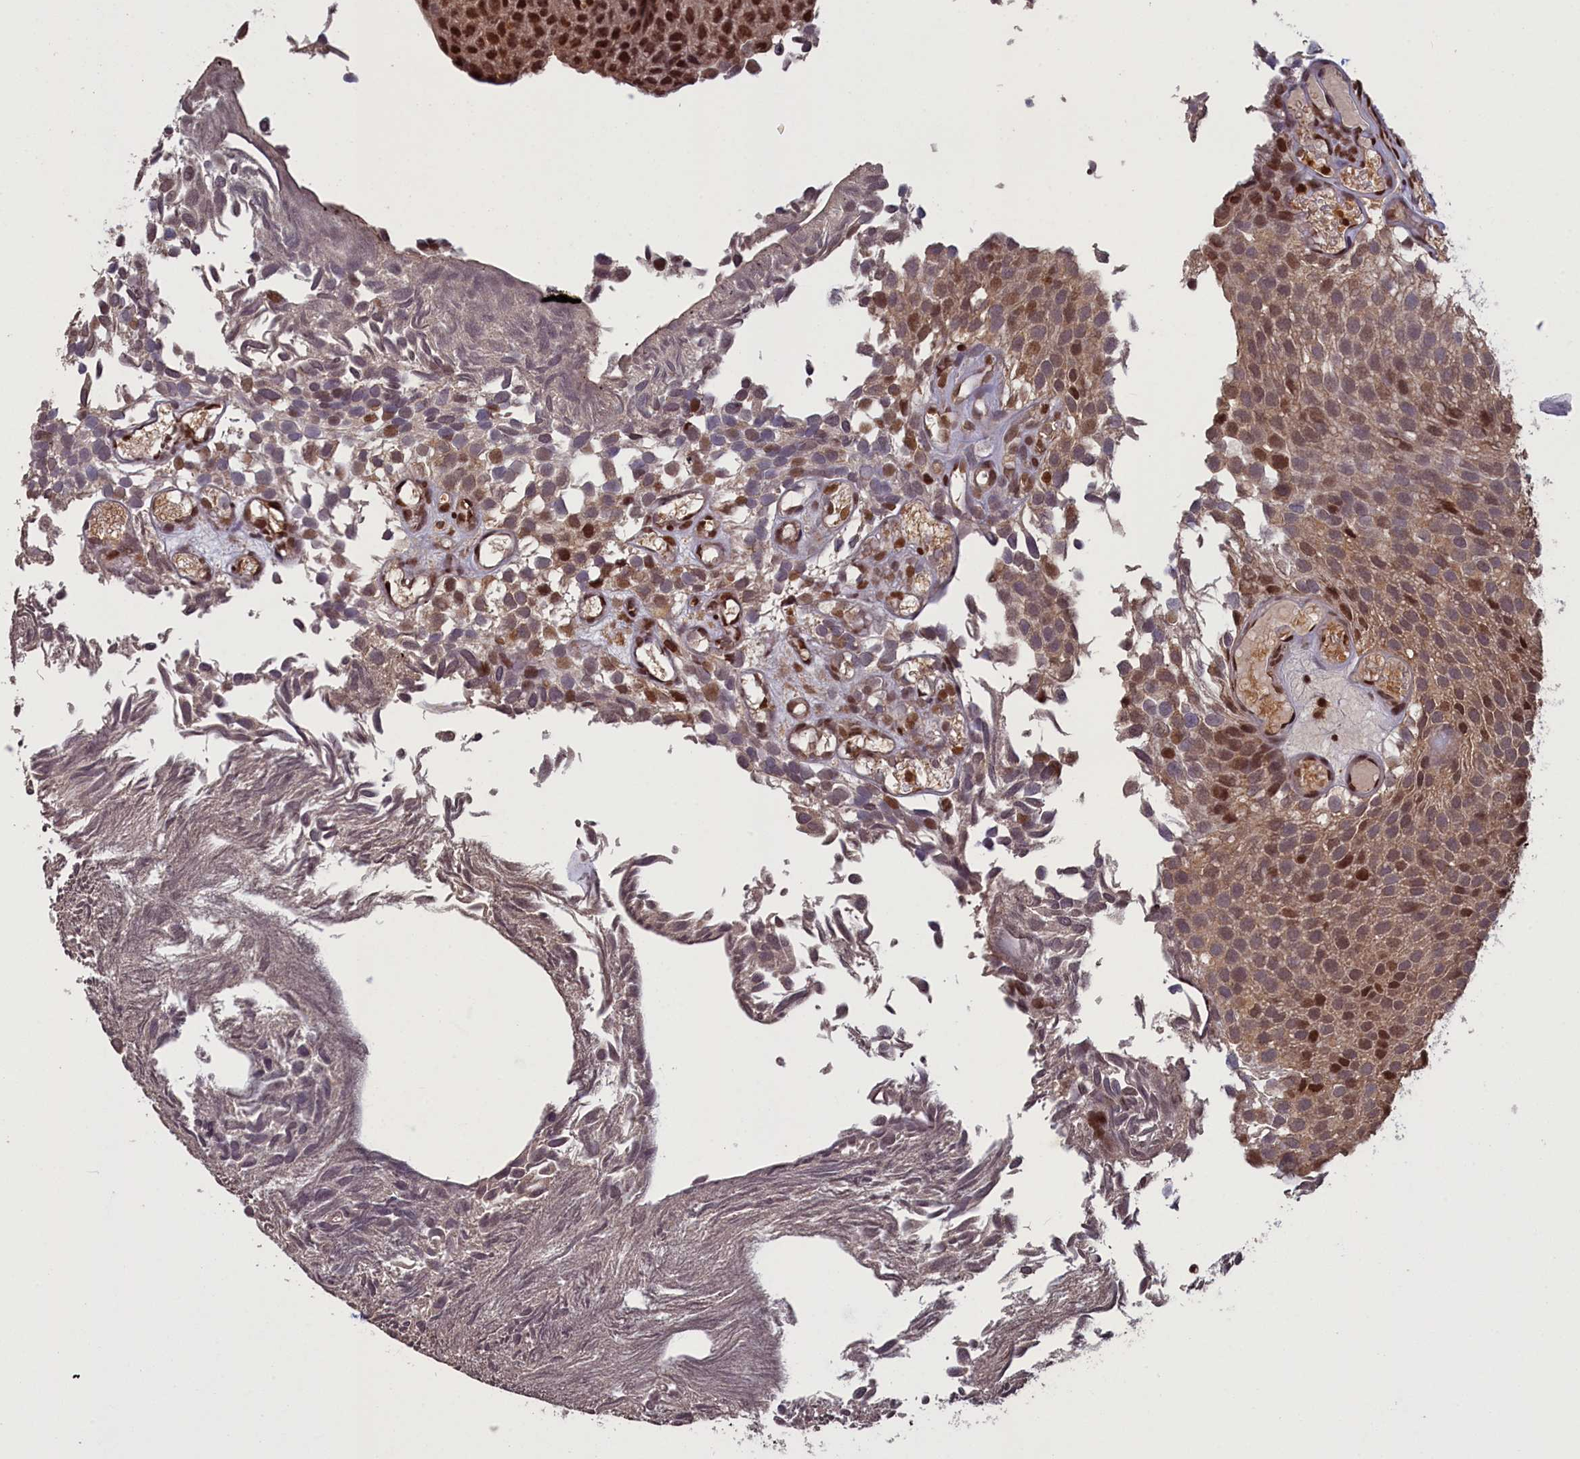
{"staining": {"intensity": "moderate", "quantity": ">75%", "location": "cytoplasmic/membranous,nuclear"}, "tissue": "urothelial cancer", "cell_type": "Tumor cells", "image_type": "cancer", "snomed": [{"axis": "morphology", "description": "Urothelial carcinoma, Low grade"}, {"axis": "topography", "description": "Urinary bladder"}], "caption": "The micrograph exhibits immunohistochemical staining of low-grade urothelial carcinoma. There is moderate cytoplasmic/membranous and nuclear expression is appreciated in approximately >75% of tumor cells.", "gene": "NUBP1", "patient": {"sex": "male", "age": 89}}